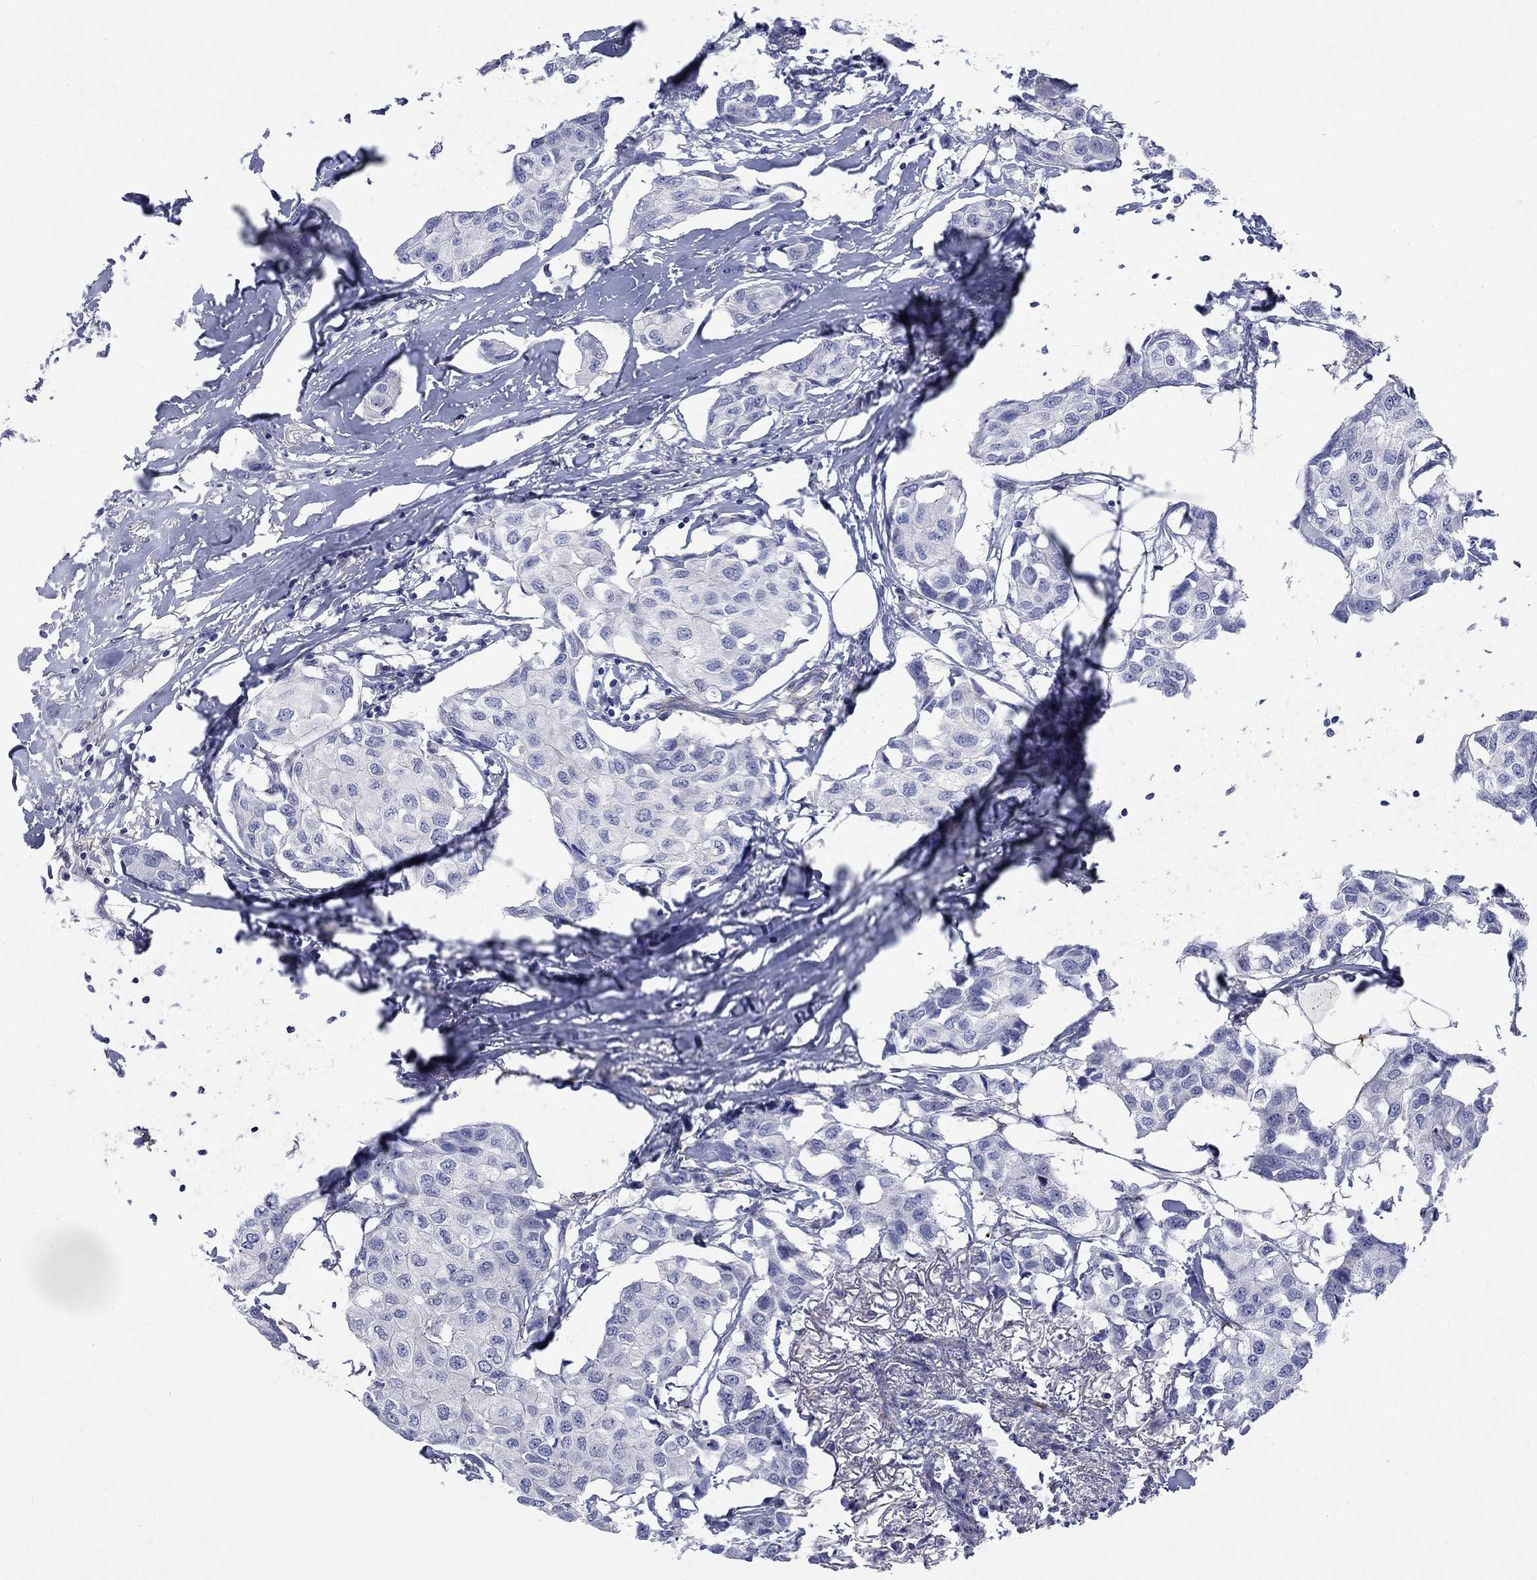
{"staining": {"intensity": "negative", "quantity": "none", "location": "none"}, "tissue": "breast cancer", "cell_type": "Tumor cells", "image_type": "cancer", "snomed": [{"axis": "morphology", "description": "Duct carcinoma"}, {"axis": "topography", "description": "Breast"}], "caption": "DAB (3,3'-diaminobenzidine) immunohistochemical staining of infiltrating ductal carcinoma (breast) shows no significant expression in tumor cells. (DAB IHC with hematoxylin counter stain).", "gene": "PTPRZ1", "patient": {"sex": "female", "age": 80}}